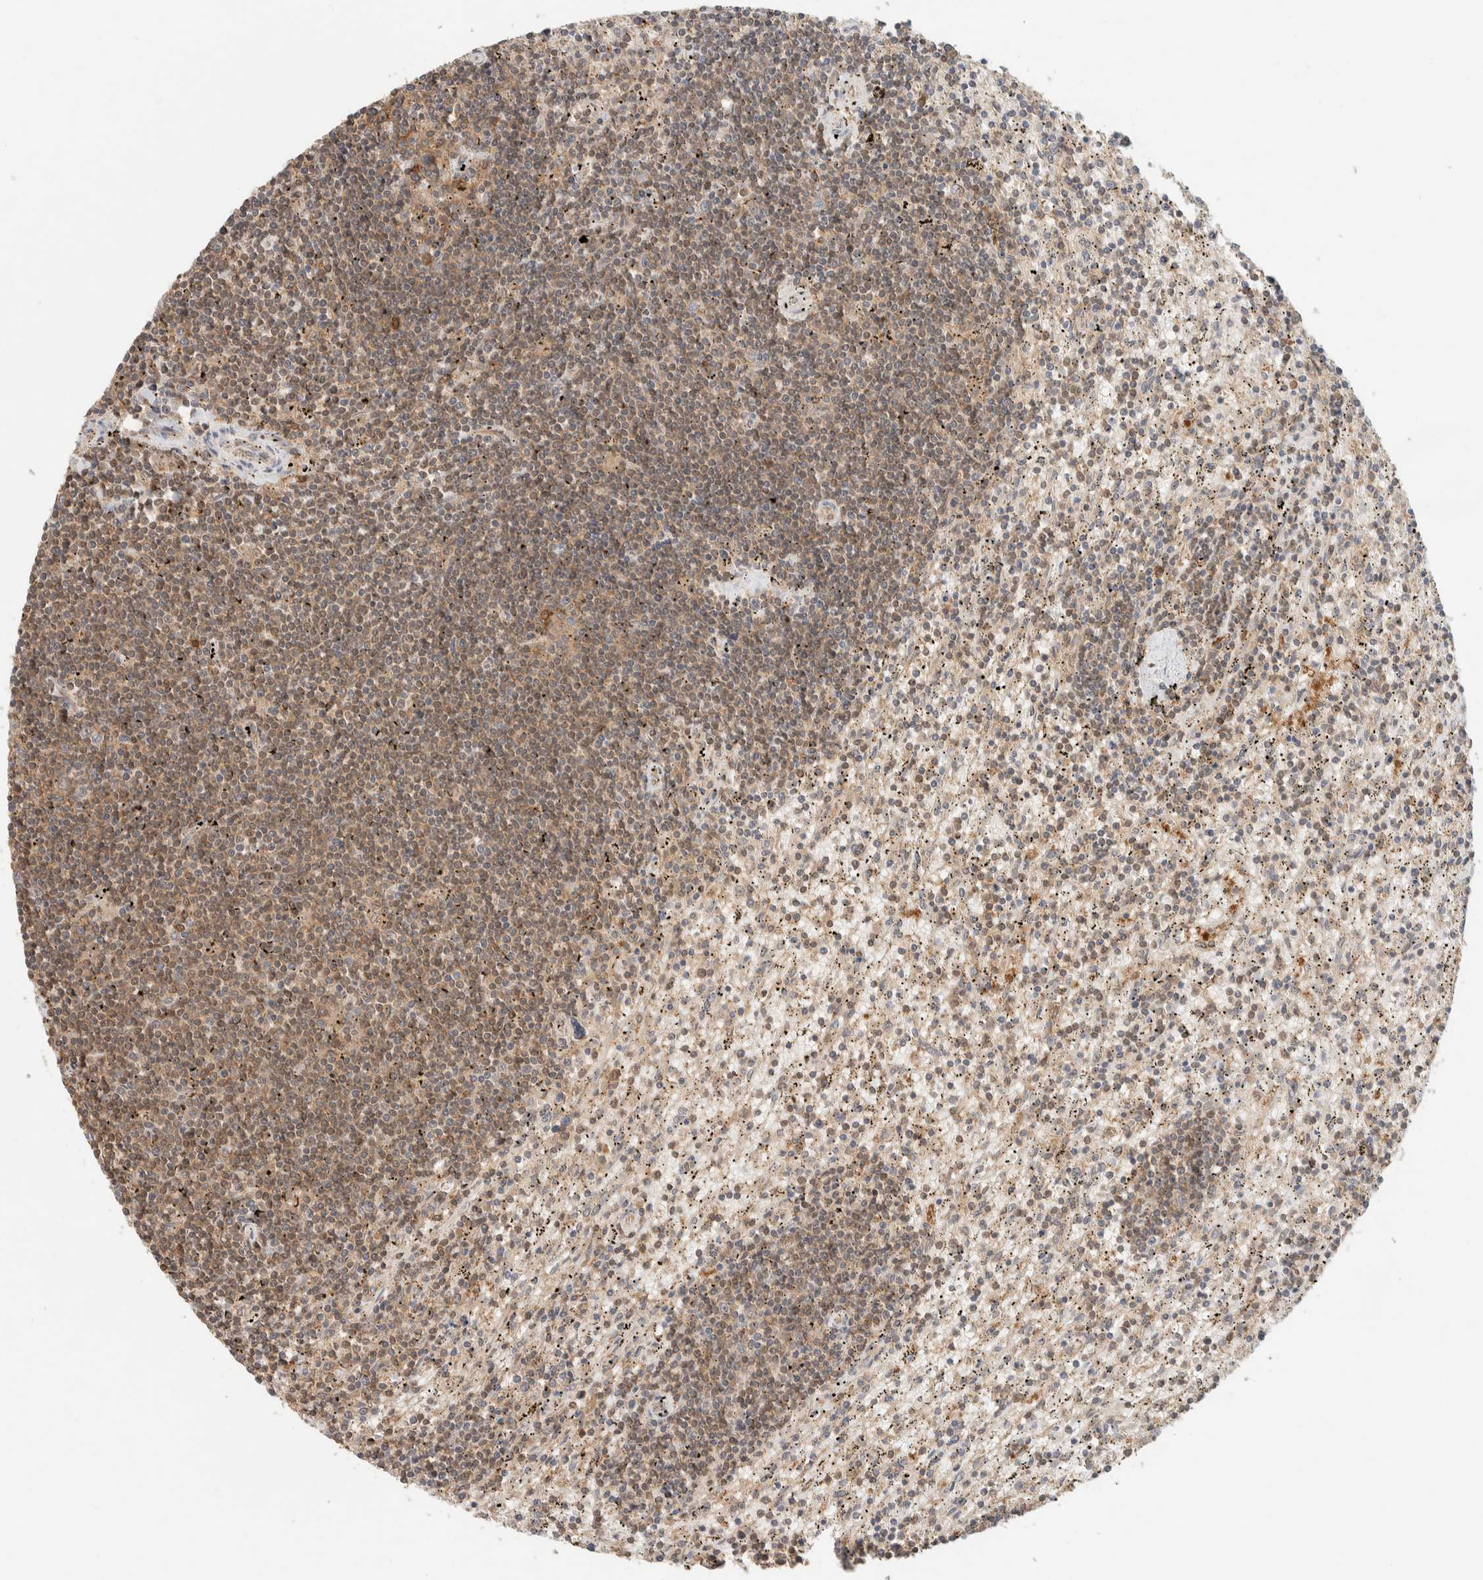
{"staining": {"intensity": "moderate", "quantity": "25%-75%", "location": "cytoplasmic/membranous"}, "tissue": "lymphoma", "cell_type": "Tumor cells", "image_type": "cancer", "snomed": [{"axis": "morphology", "description": "Malignant lymphoma, non-Hodgkin's type, Low grade"}, {"axis": "topography", "description": "Spleen"}], "caption": "Immunohistochemistry (IHC) of human low-grade malignant lymphoma, non-Hodgkin's type displays medium levels of moderate cytoplasmic/membranous expression in approximately 25%-75% of tumor cells.", "gene": "ZNF567", "patient": {"sex": "male", "age": 76}}